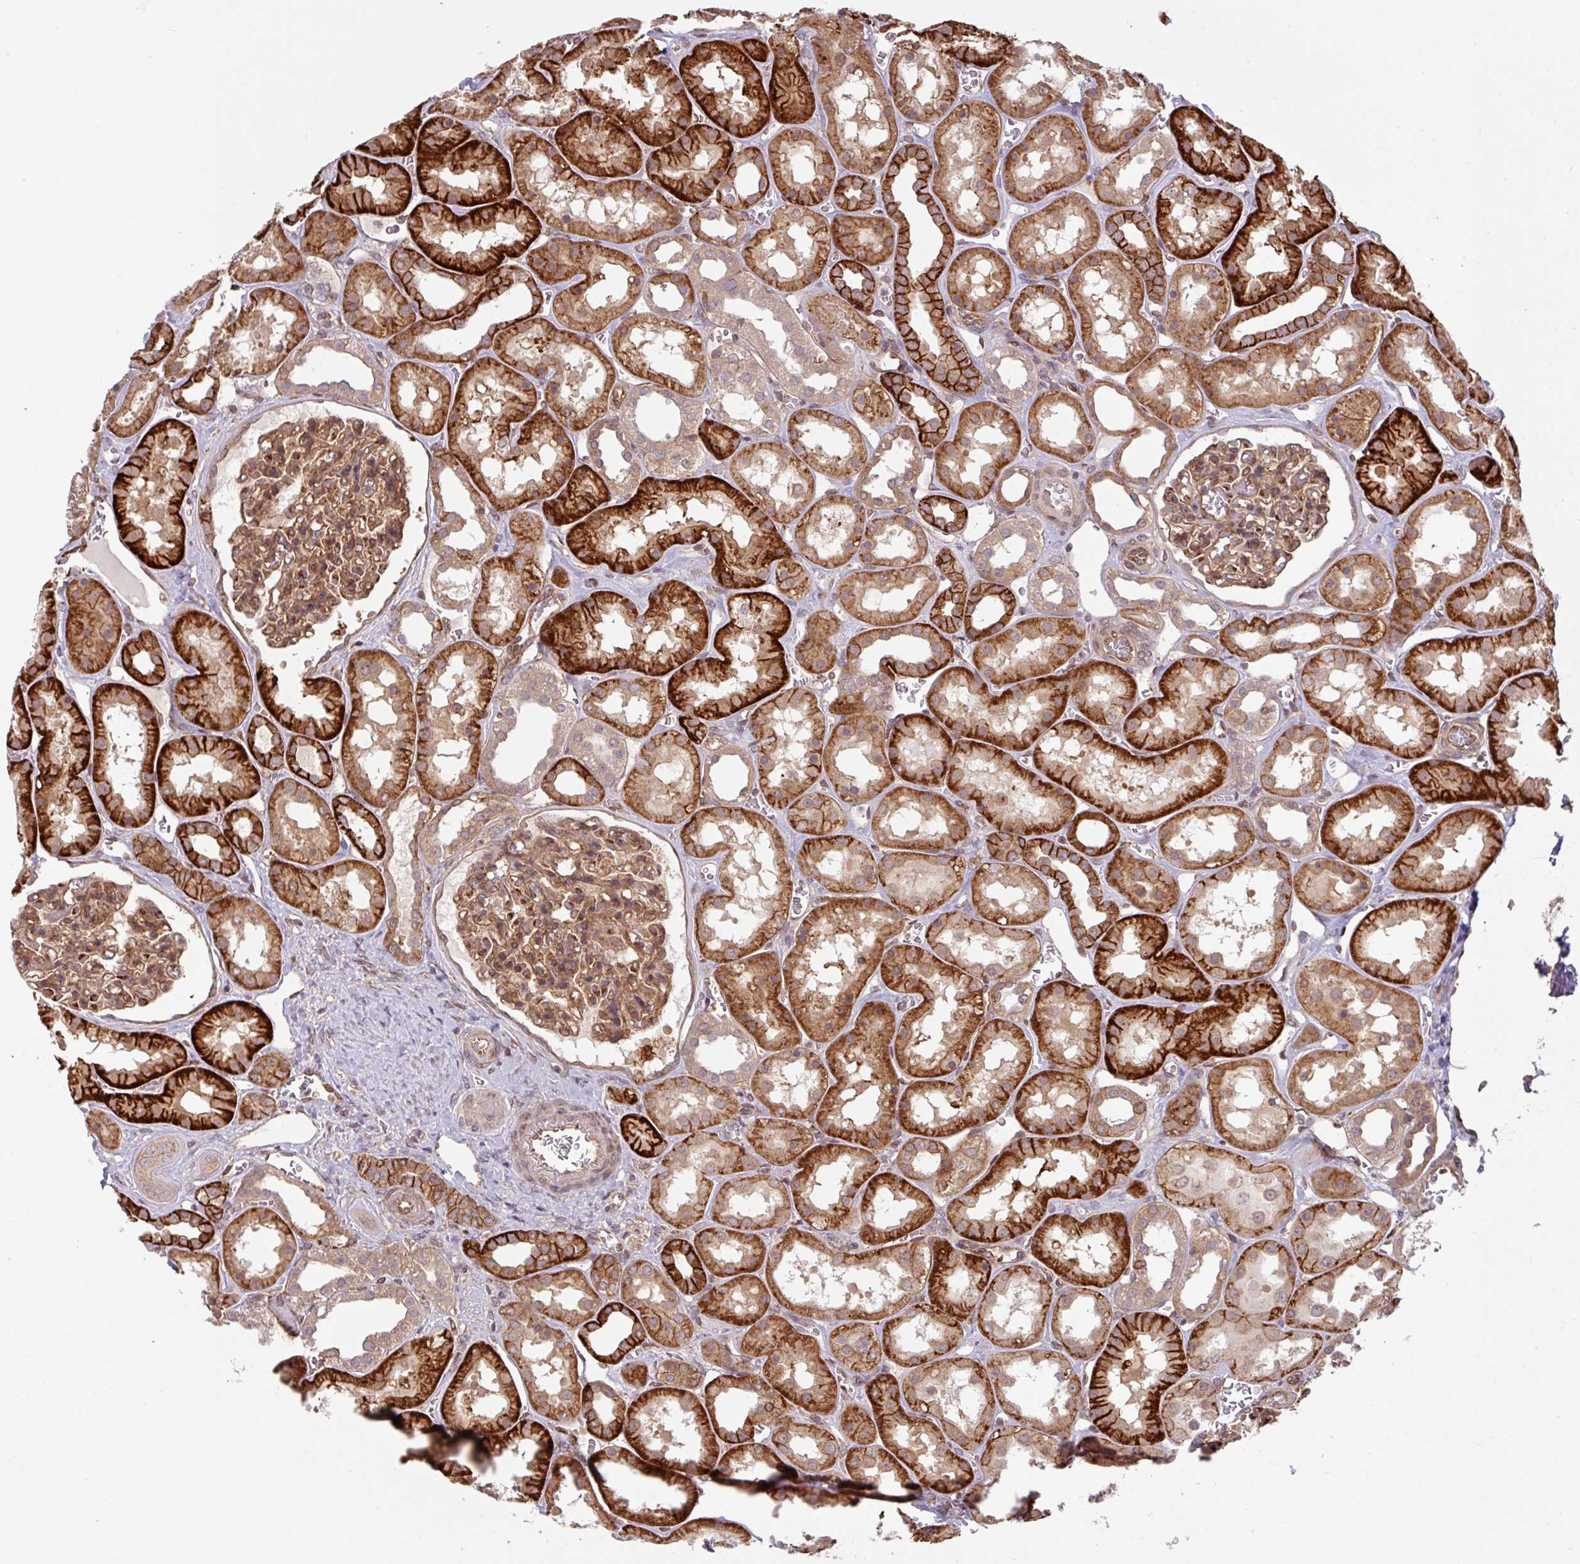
{"staining": {"intensity": "moderate", "quantity": ">75%", "location": "cytoplasmic/membranous"}, "tissue": "kidney", "cell_type": "Cells in glomeruli", "image_type": "normal", "snomed": [{"axis": "morphology", "description": "Normal tissue, NOS"}, {"axis": "topography", "description": "Kidney"}], "caption": "Moderate cytoplasmic/membranous expression for a protein is identified in approximately >75% of cells in glomeruli of benign kidney using IHC.", "gene": "CYFIP2", "patient": {"sex": "female", "age": 41}}